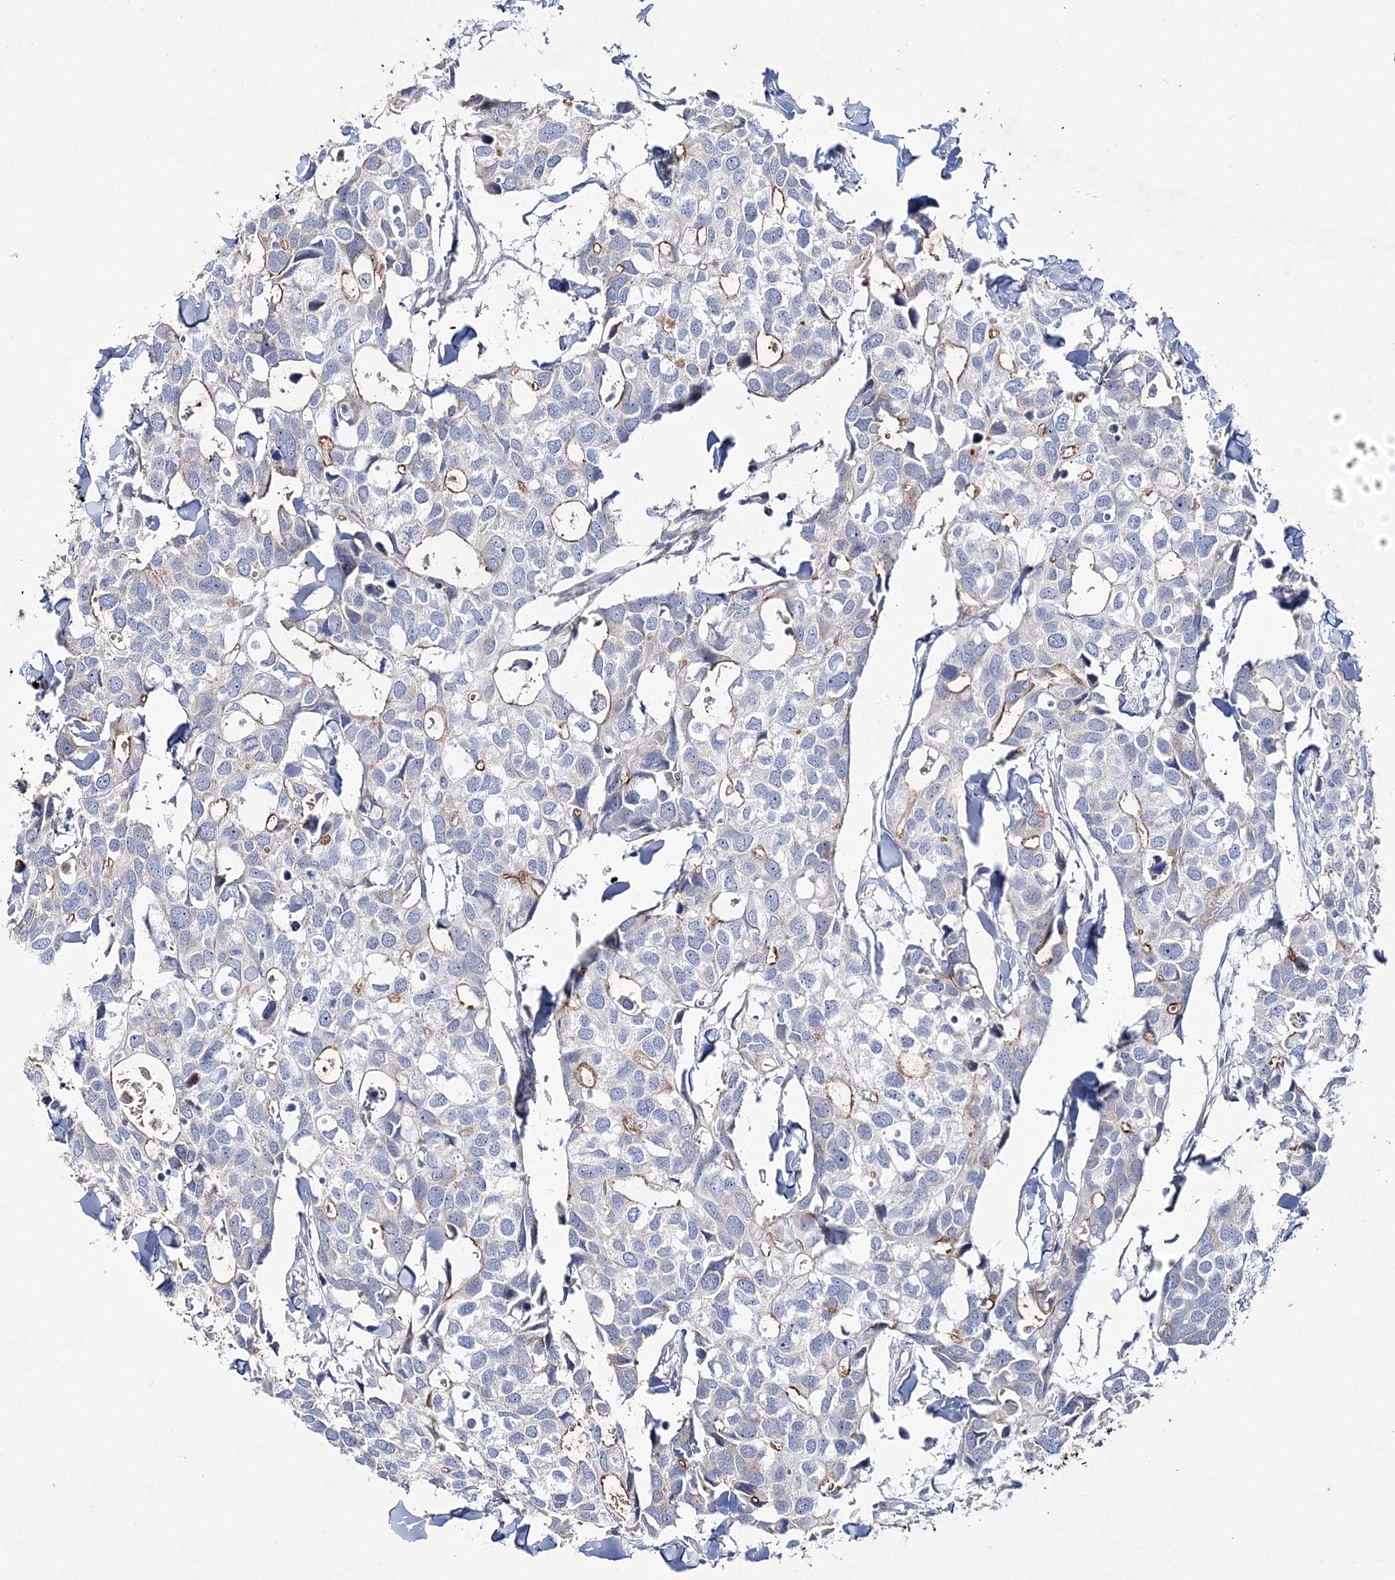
{"staining": {"intensity": "moderate", "quantity": "<25%", "location": "cytoplasmic/membranous"}, "tissue": "breast cancer", "cell_type": "Tumor cells", "image_type": "cancer", "snomed": [{"axis": "morphology", "description": "Duct carcinoma"}, {"axis": "topography", "description": "Breast"}], "caption": "IHC image of neoplastic tissue: human breast intraductal carcinoma stained using IHC exhibits low levels of moderate protein expression localized specifically in the cytoplasmic/membranous of tumor cells, appearing as a cytoplasmic/membranous brown color.", "gene": "ANO1", "patient": {"sex": "female", "age": 83}}